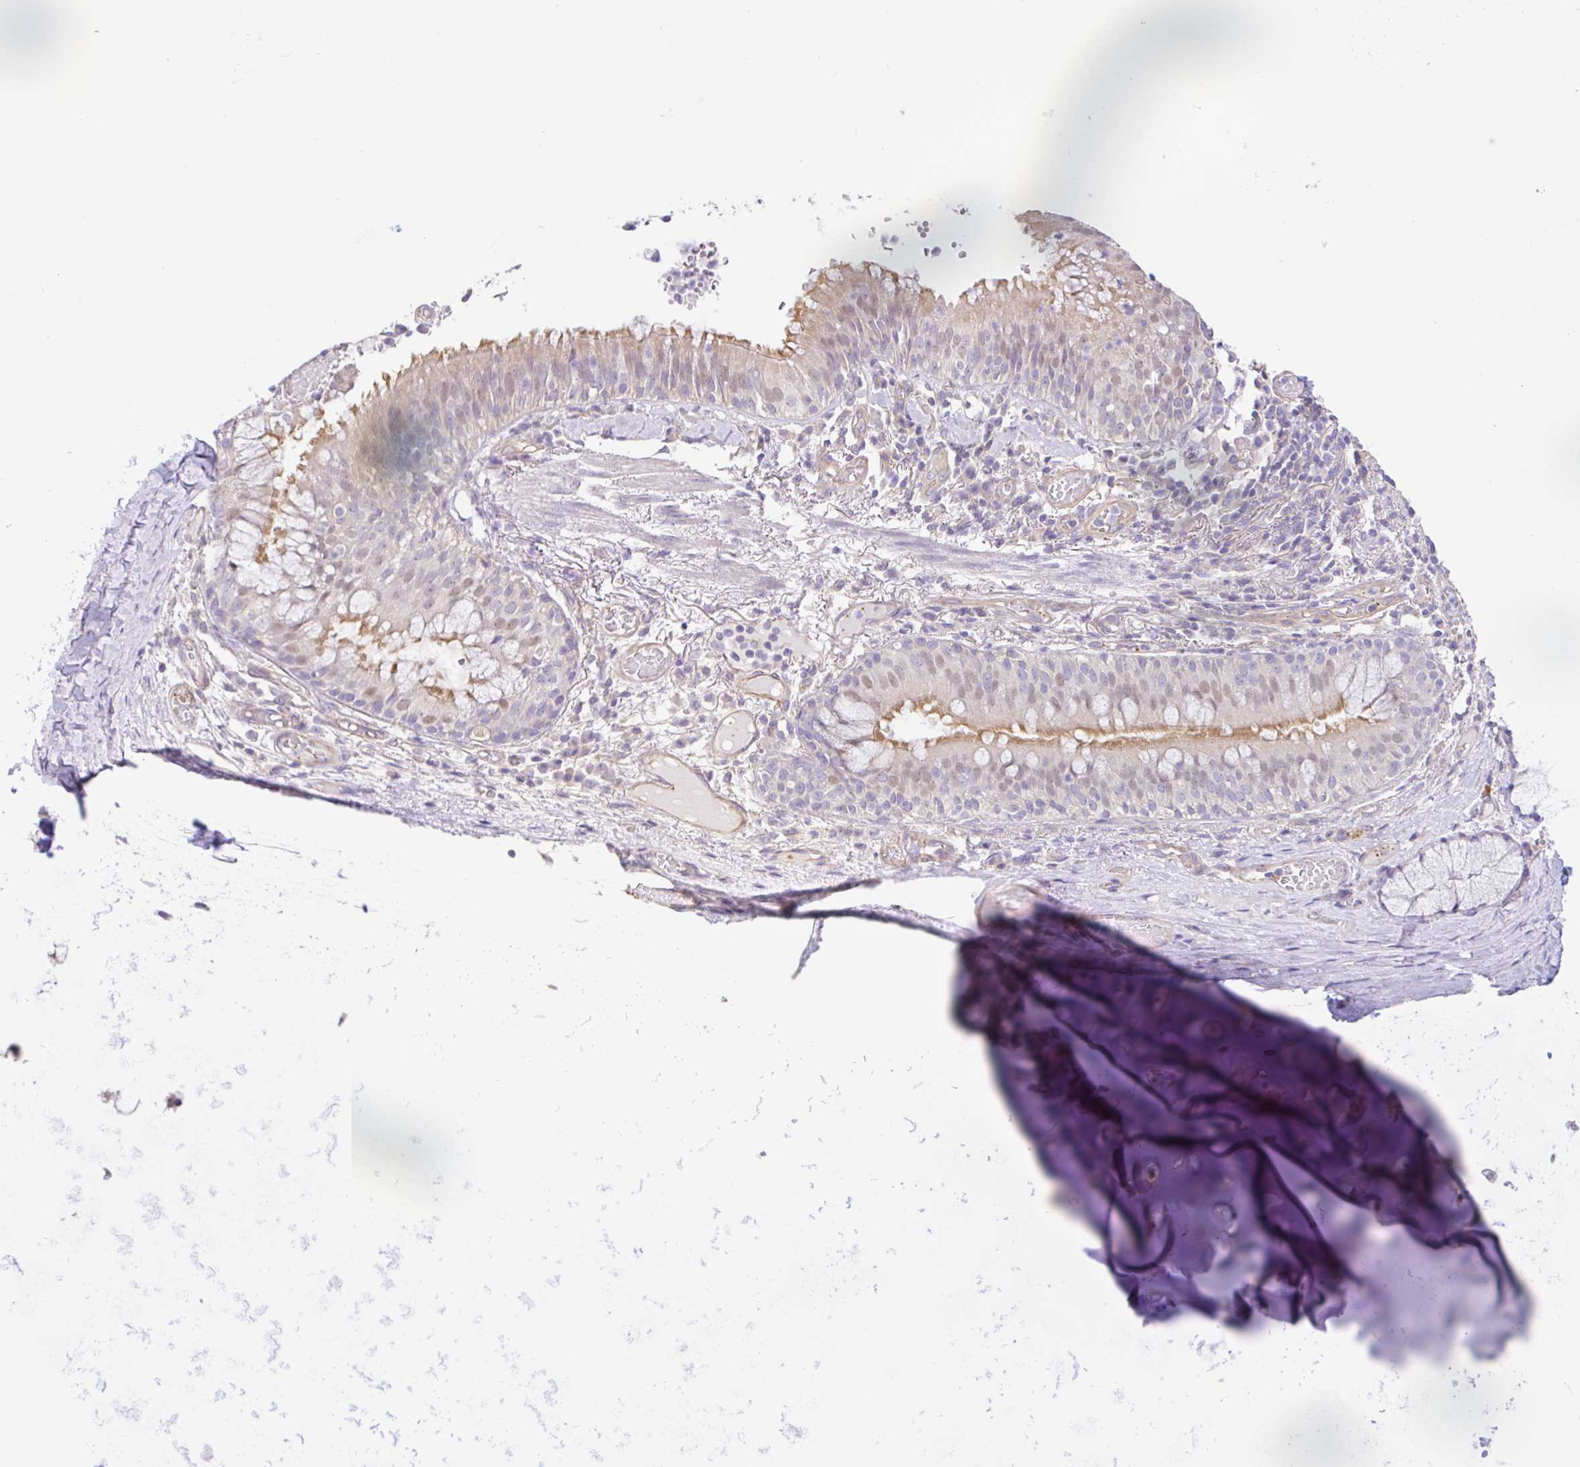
{"staining": {"intensity": "negative", "quantity": "none", "location": "none"}, "tissue": "adipose tissue", "cell_type": "Adipocytes", "image_type": "normal", "snomed": [{"axis": "morphology", "description": "Normal tissue, NOS"}, {"axis": "topography", "description": "Cartilage tissue"}, {"axis": "topography", "description": "Bronchus"}], "caption": "The immunohistochemistry (IHC) micrograph has no significant staining in adipocytes of adipose tissue.", "gene": "PLCD4", "patient": {"sex": "male", "age": 56}}